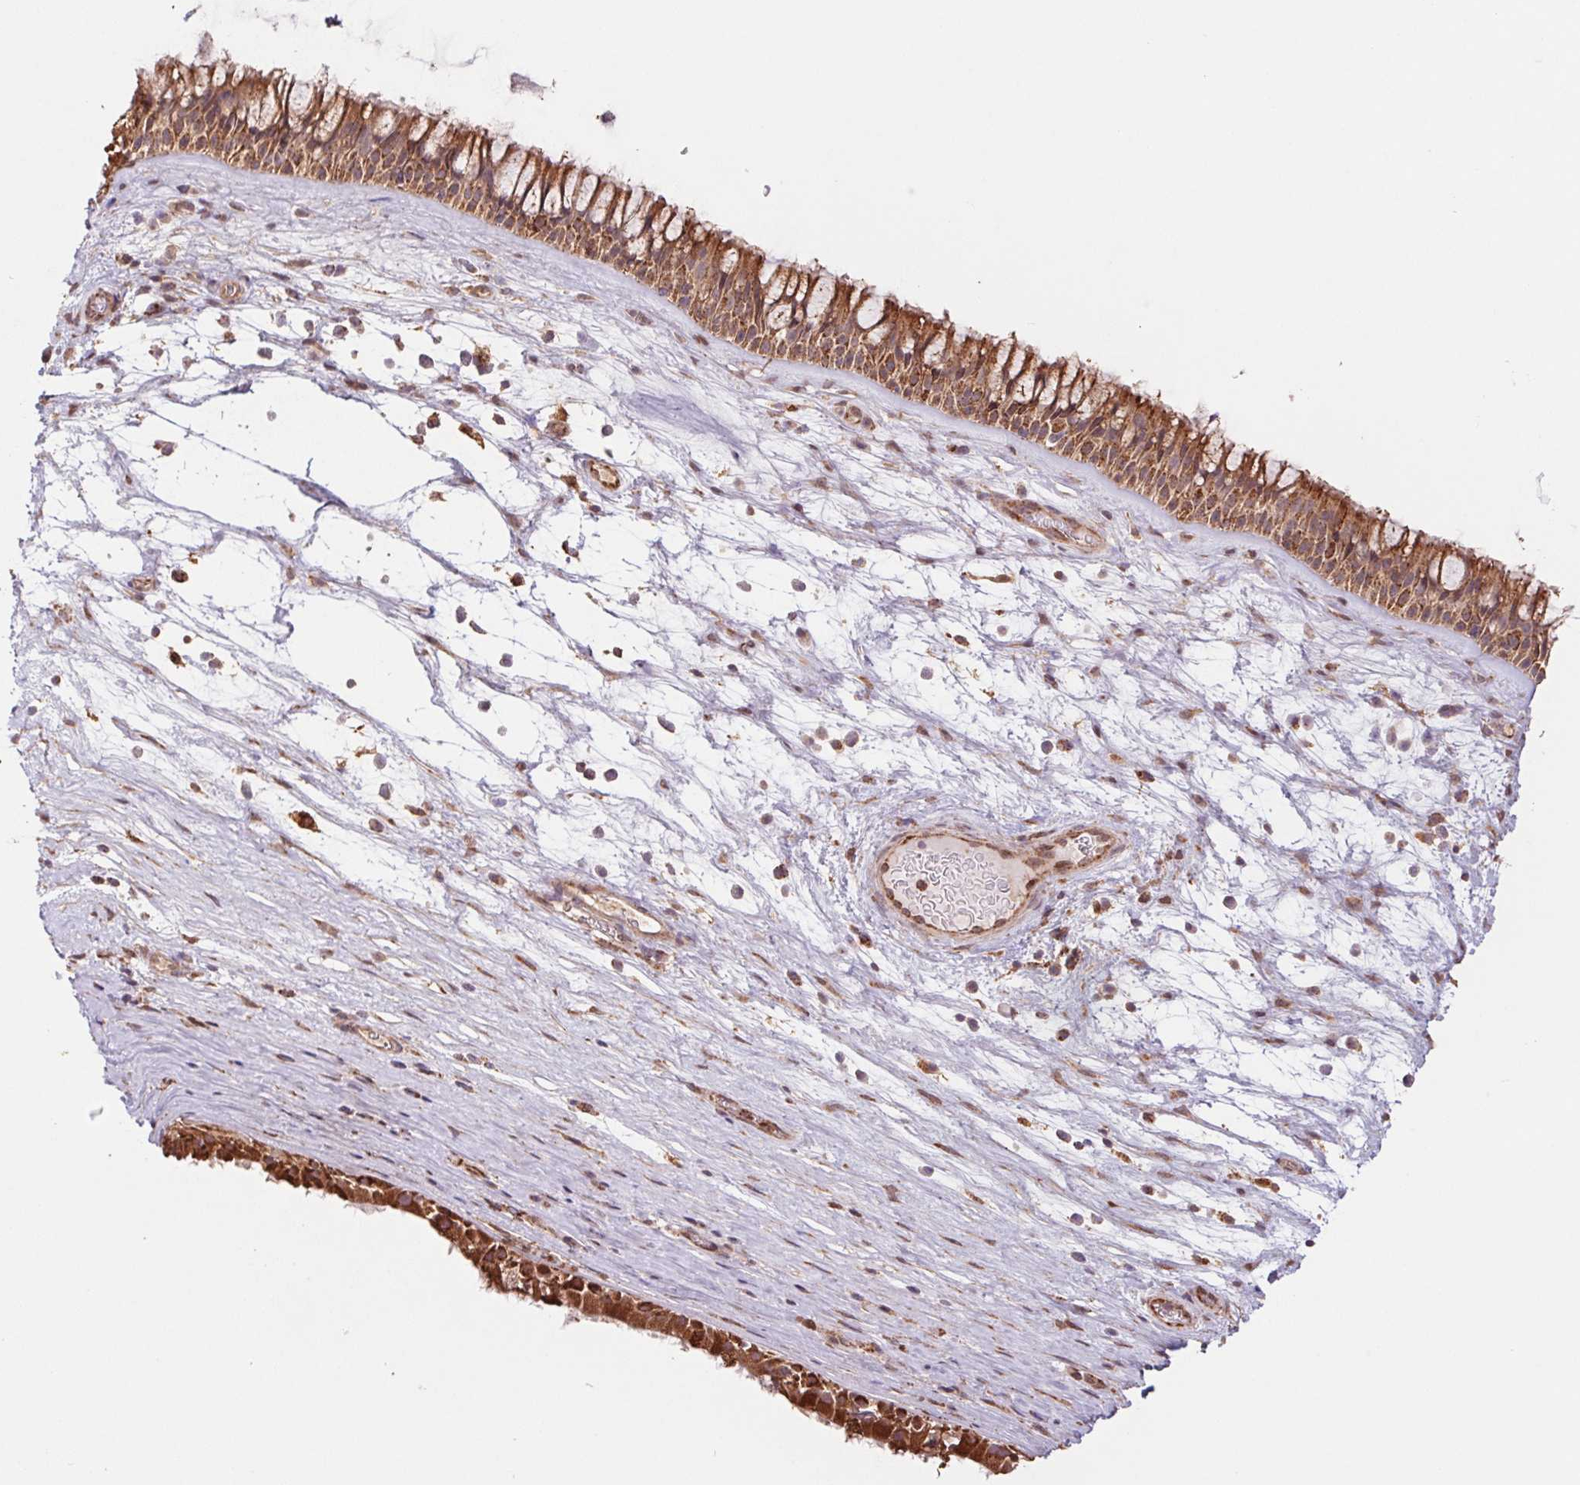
{"staining": {"intensity": "moderate", "quantity": ">75%", "location": "cytoplasmic/membranous"}, "tissue": "nasopharynx", "cell_type": "Respiratory epithelial cells", "image_type": "normal", "snomed": [{"axis": "morphology", "description": "Normal tissue, NOS"}, {"axis": "topography", "description": "Nasopharynx"}], "caption": "A medium amount of moderate cytoplasmic/membranous positivity is seen in about >75% of respiratory epithelial cells in normal nasopharynx. (Stains: DAB in brown, nuclei in blue, Microscopy: brightfield microscopy at high magnification).", "gene": "URM1", "patient": {"sex": "male", "age": 74}}